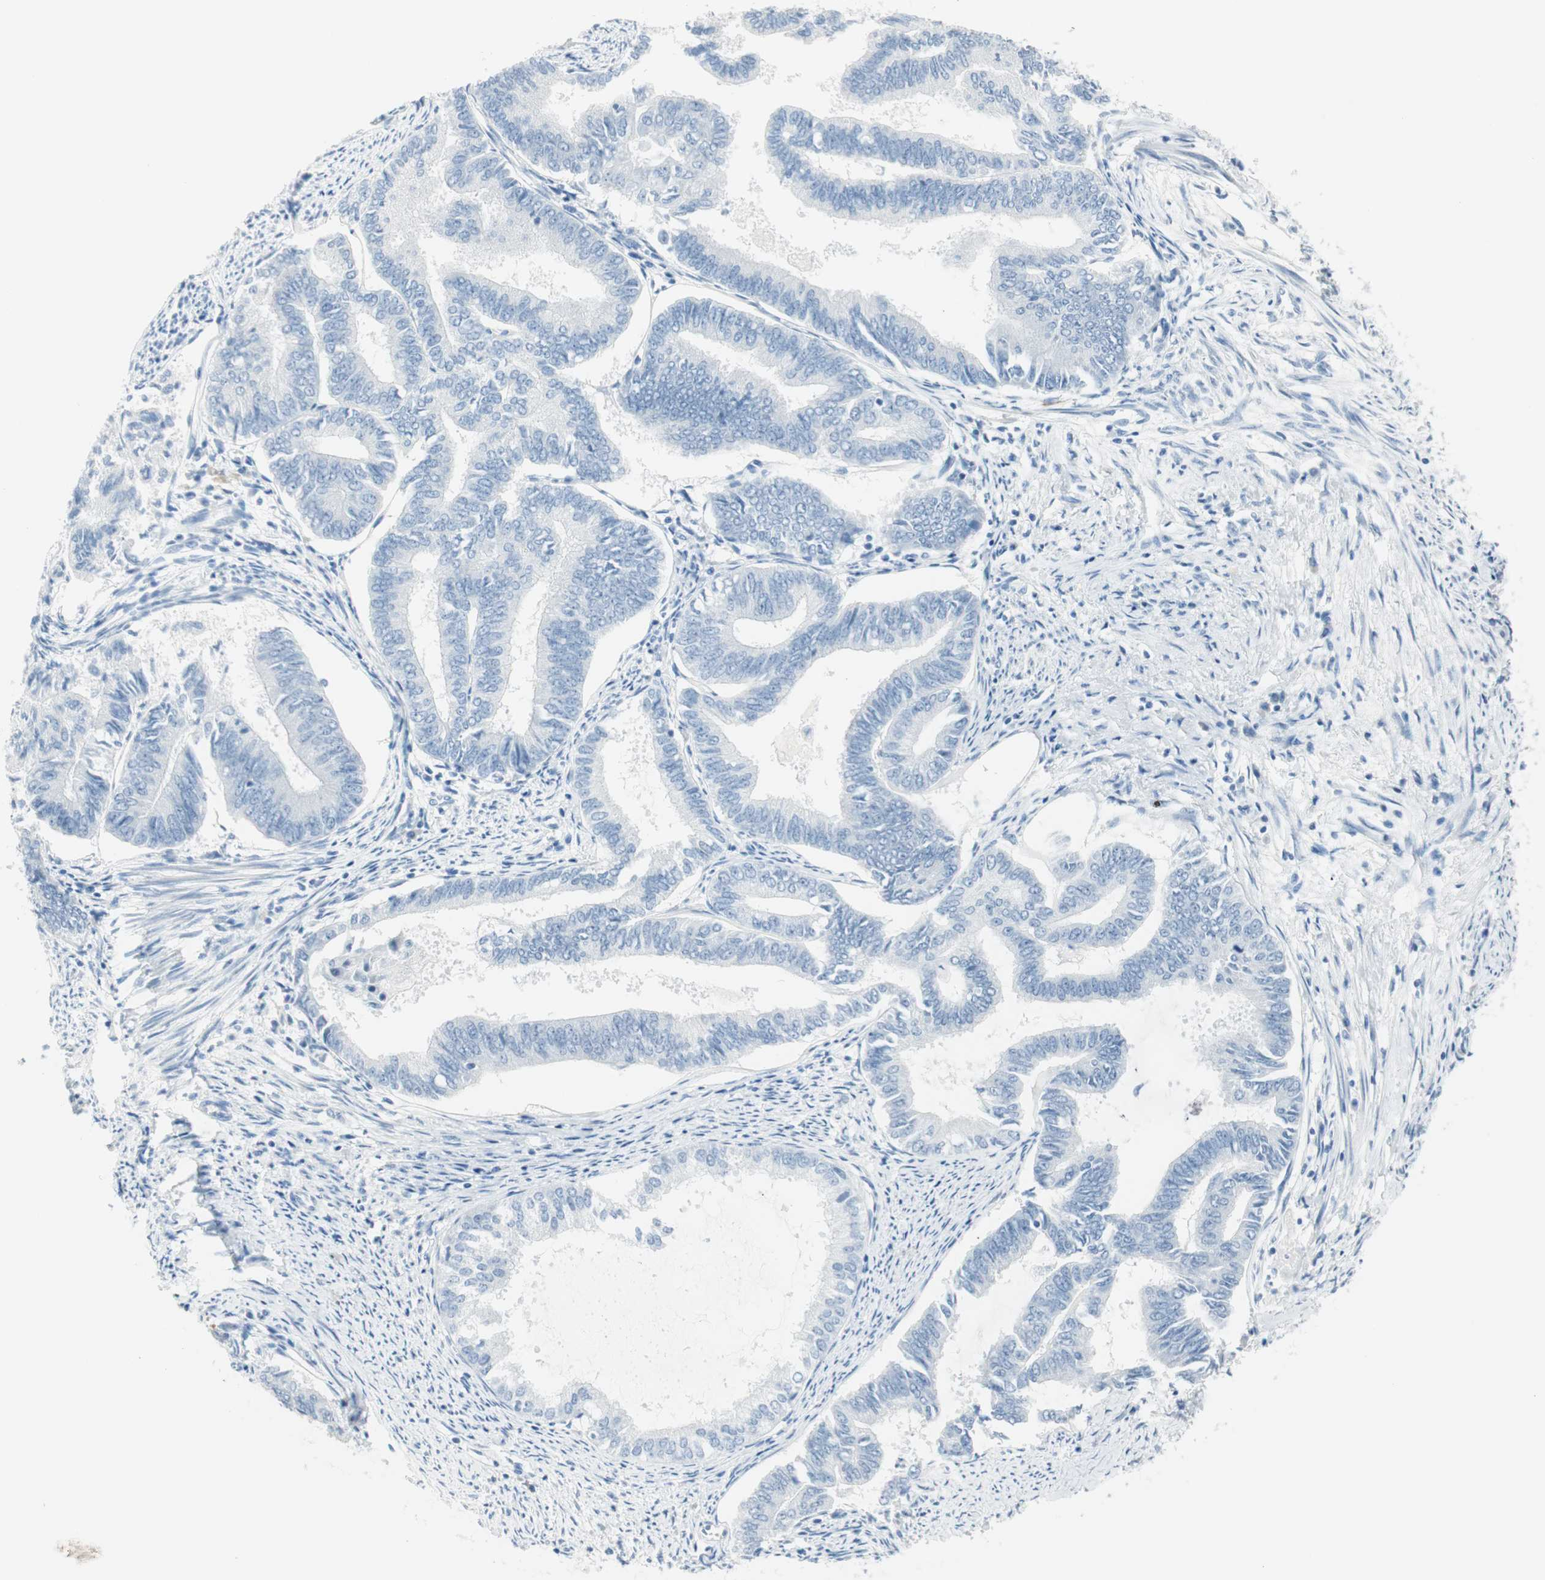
{"staining": {"intensity": "negative", "quantity": "none", "location": "none"}, "tissue": "endometrial cancer", "cell_type": "Tumor cells", "image_type": "cancer", "snomed": [{"axis": "morphology", "description": "Adenocarcinoma, NOS"}, {"axis": "topography", "description": "Endometrium"}], "caption": "The photomicrograph displays no significant positivity in tumor cells of endometrial adenocarcinoma.", "gene": "MLLT10", "patient": {"sex": "female", "age": 86}}